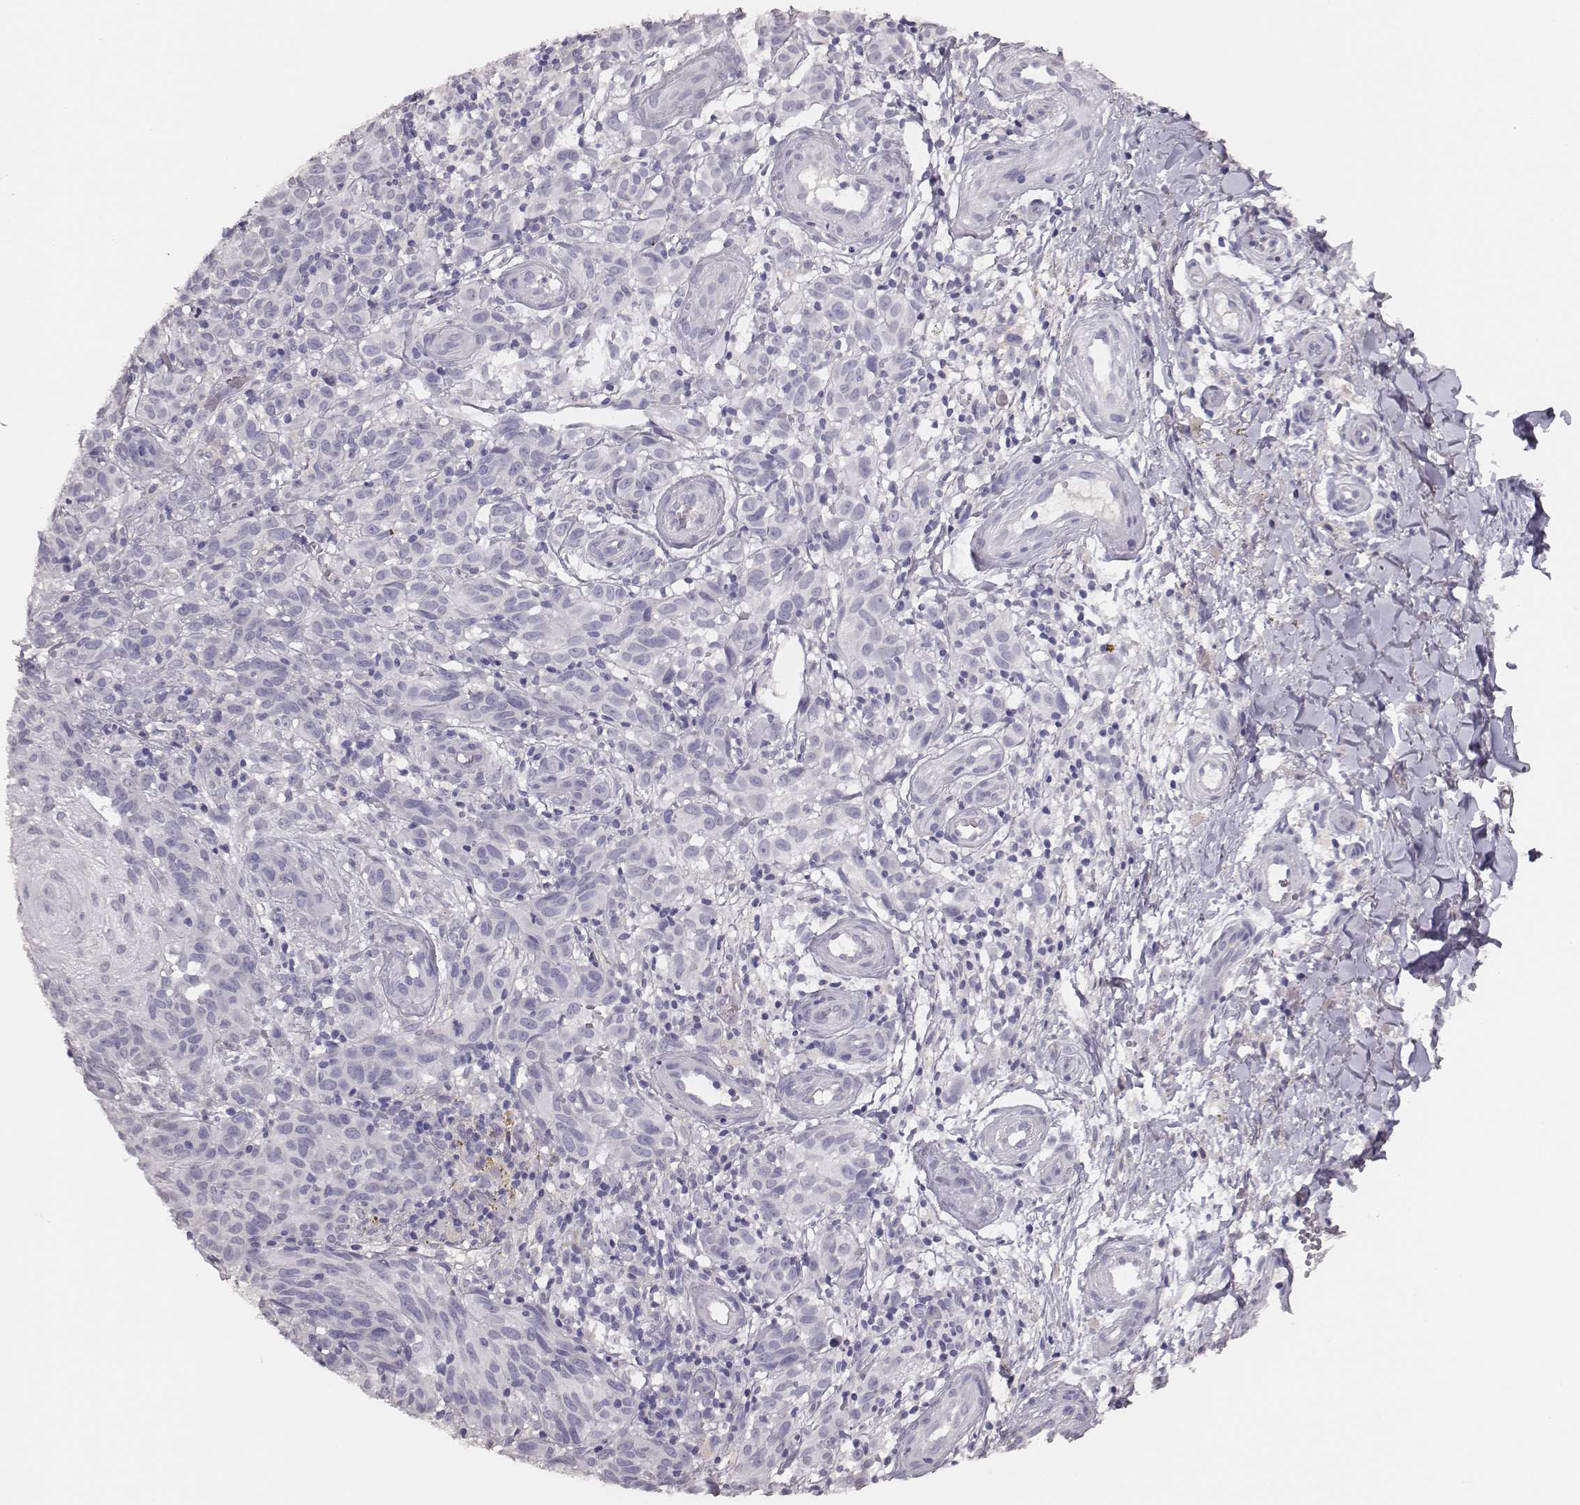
{"staining": {"intensity": "negative", "quantity": "none", "location": "none"}, "tissue": "melanoma", "cell_type": "Tumor cells", "image_type": "cancer", "snomed": [{"axis": "morphology", "description": "Malignant melanoma, NOS"}, {"axis": "topography", "description": "Skin"}], "caption": "A high-resolution micrograph shows immunohistochemistry staining of malignant melanoma, which reveals no significant expression in tumor cells. Brightfield microscopy of IHC stained with DAB (3,3'-diaminobenzidine) (brown) and hematoxylin (blue), captured at high magnification.", "gene": "MYH6", "patient": {"sex": "female", "age": 53}}